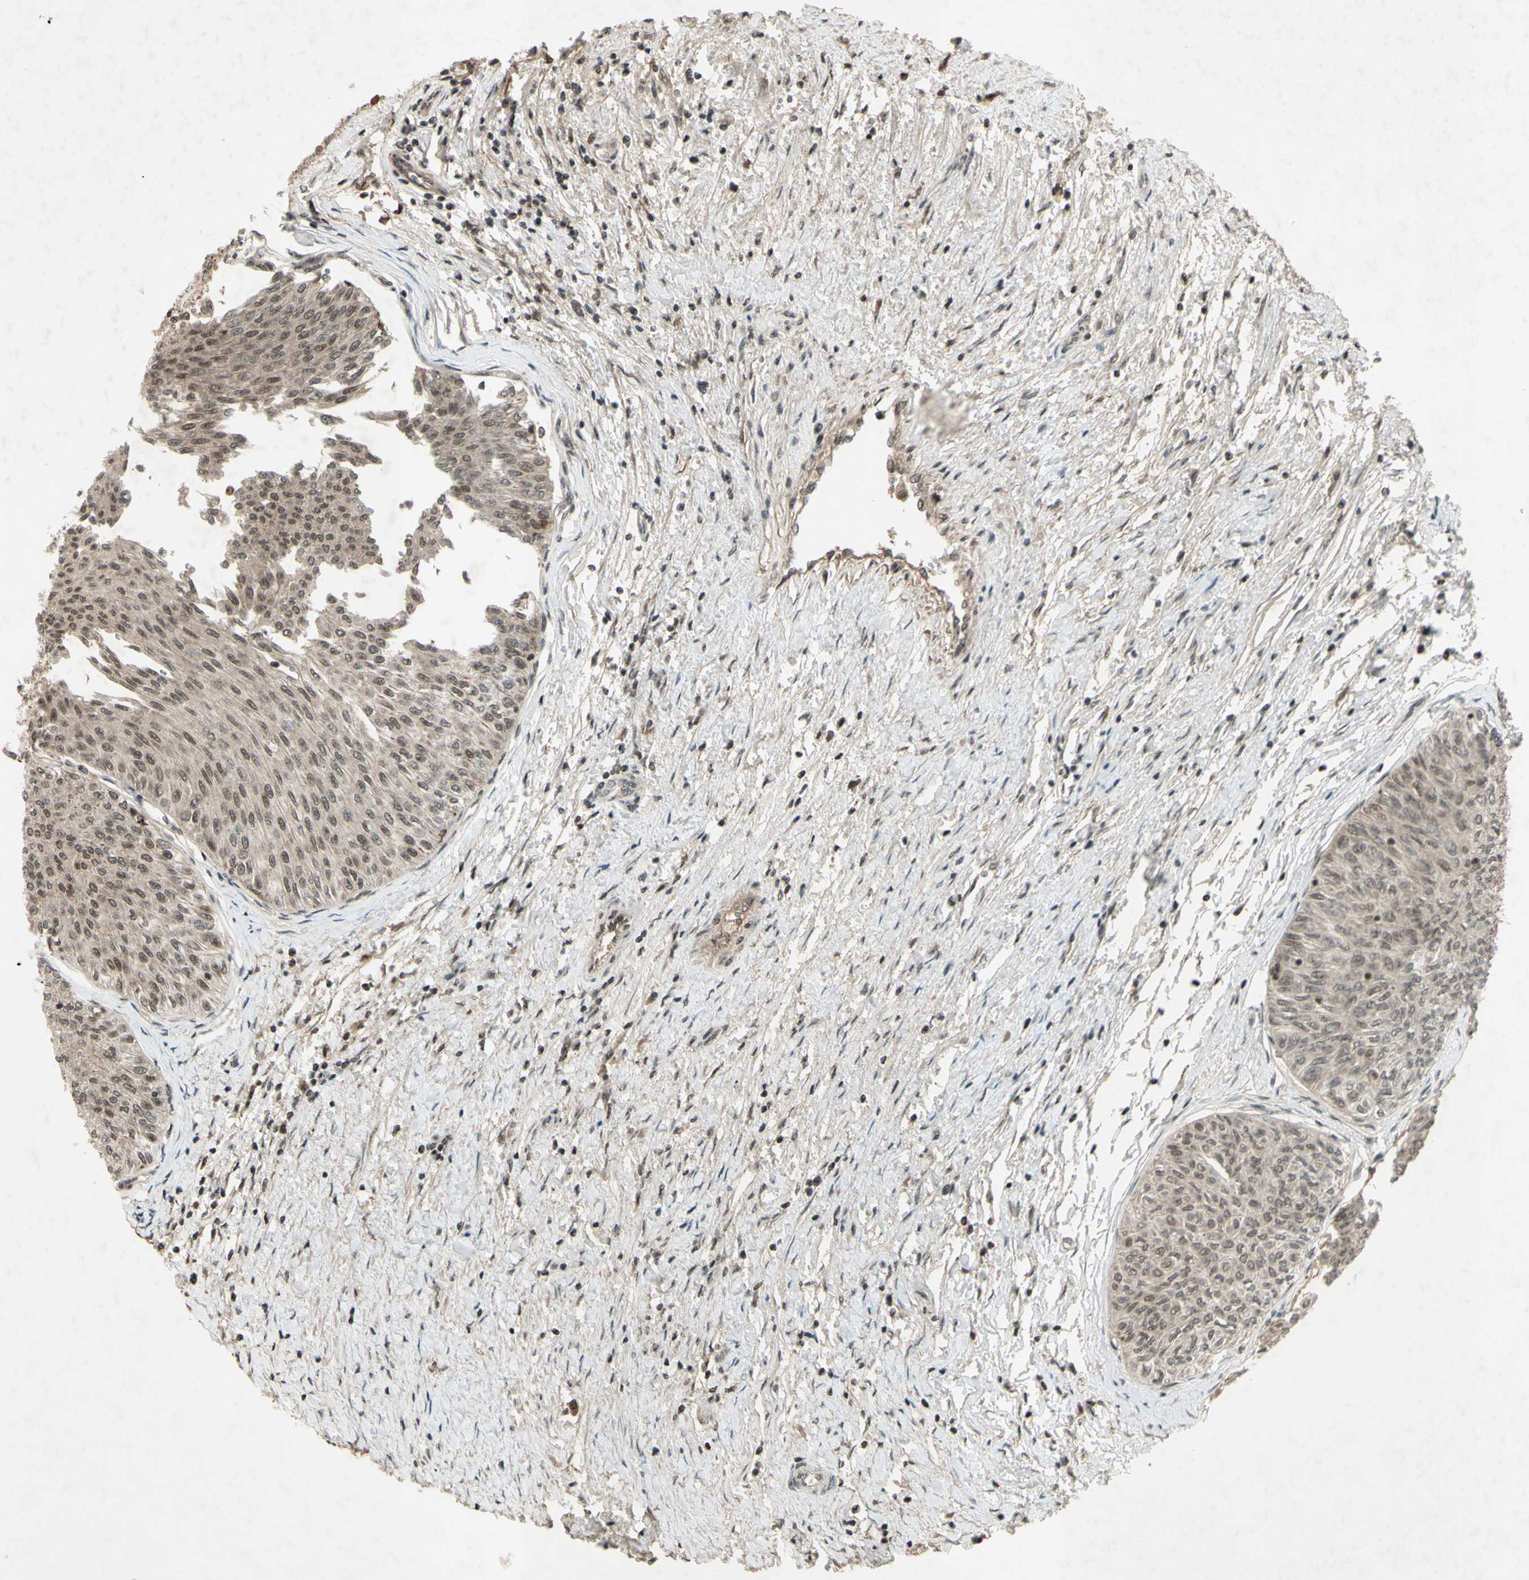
{"staining": {"intensity": "weak", "quantity": "25%-75%", "location": "nuclear"}, "tissue": "urothelial cancer", "cell_type": "Tumor cells", "image_type": "cancer", "snomed": [{"axis": "morphology", "description": "Urothelial carcinoma, Low grade"}, {"axis": "topography", "description": "Urinary bladder"}], "caption": "A brown stain highlights weak nuclear expression of a protein in urothelial carcinoma (low-grade) tumor cells.", "gene": "SNW1", "patient": {"sex": "male", "age": 78}}